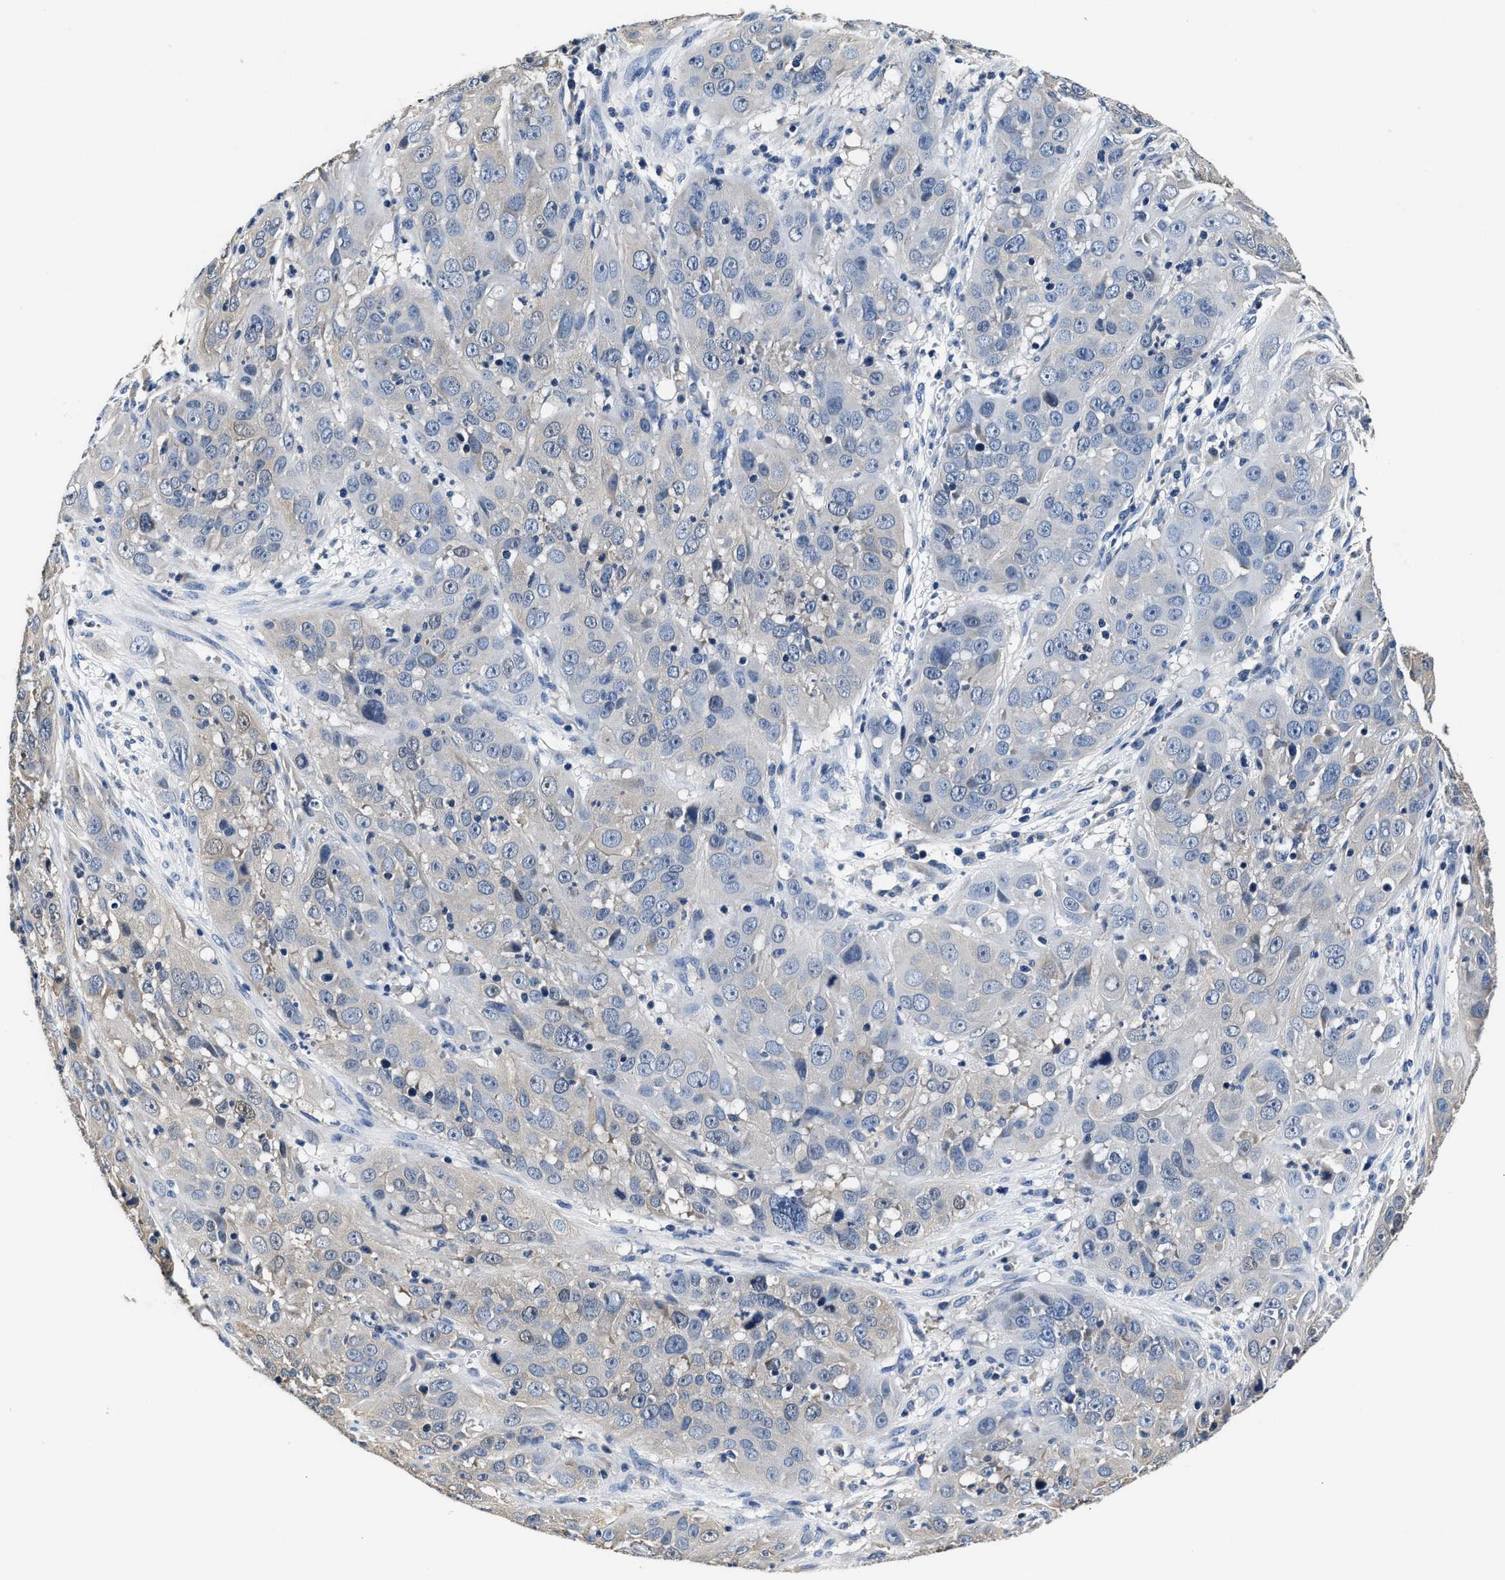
{"staining": {"intensity": "negative", "quantity": "none", "location": "none"}, "tissue": "cervical cancer", "cell_type": "Tumor cells", "image_type": "cancer", "snomed": [{"axis": "morphology", "description": "Squamous cell carcinoma, NOS"}, {"axis": "topography", "description": "Cervix"}], "caption": "The photomicrograph demonstrates no significant staining in tumor cells of squamous cell carcinoma (cervical).", "gene": "ANKIB1", "patient": {"sex": "female", "age": 32}}